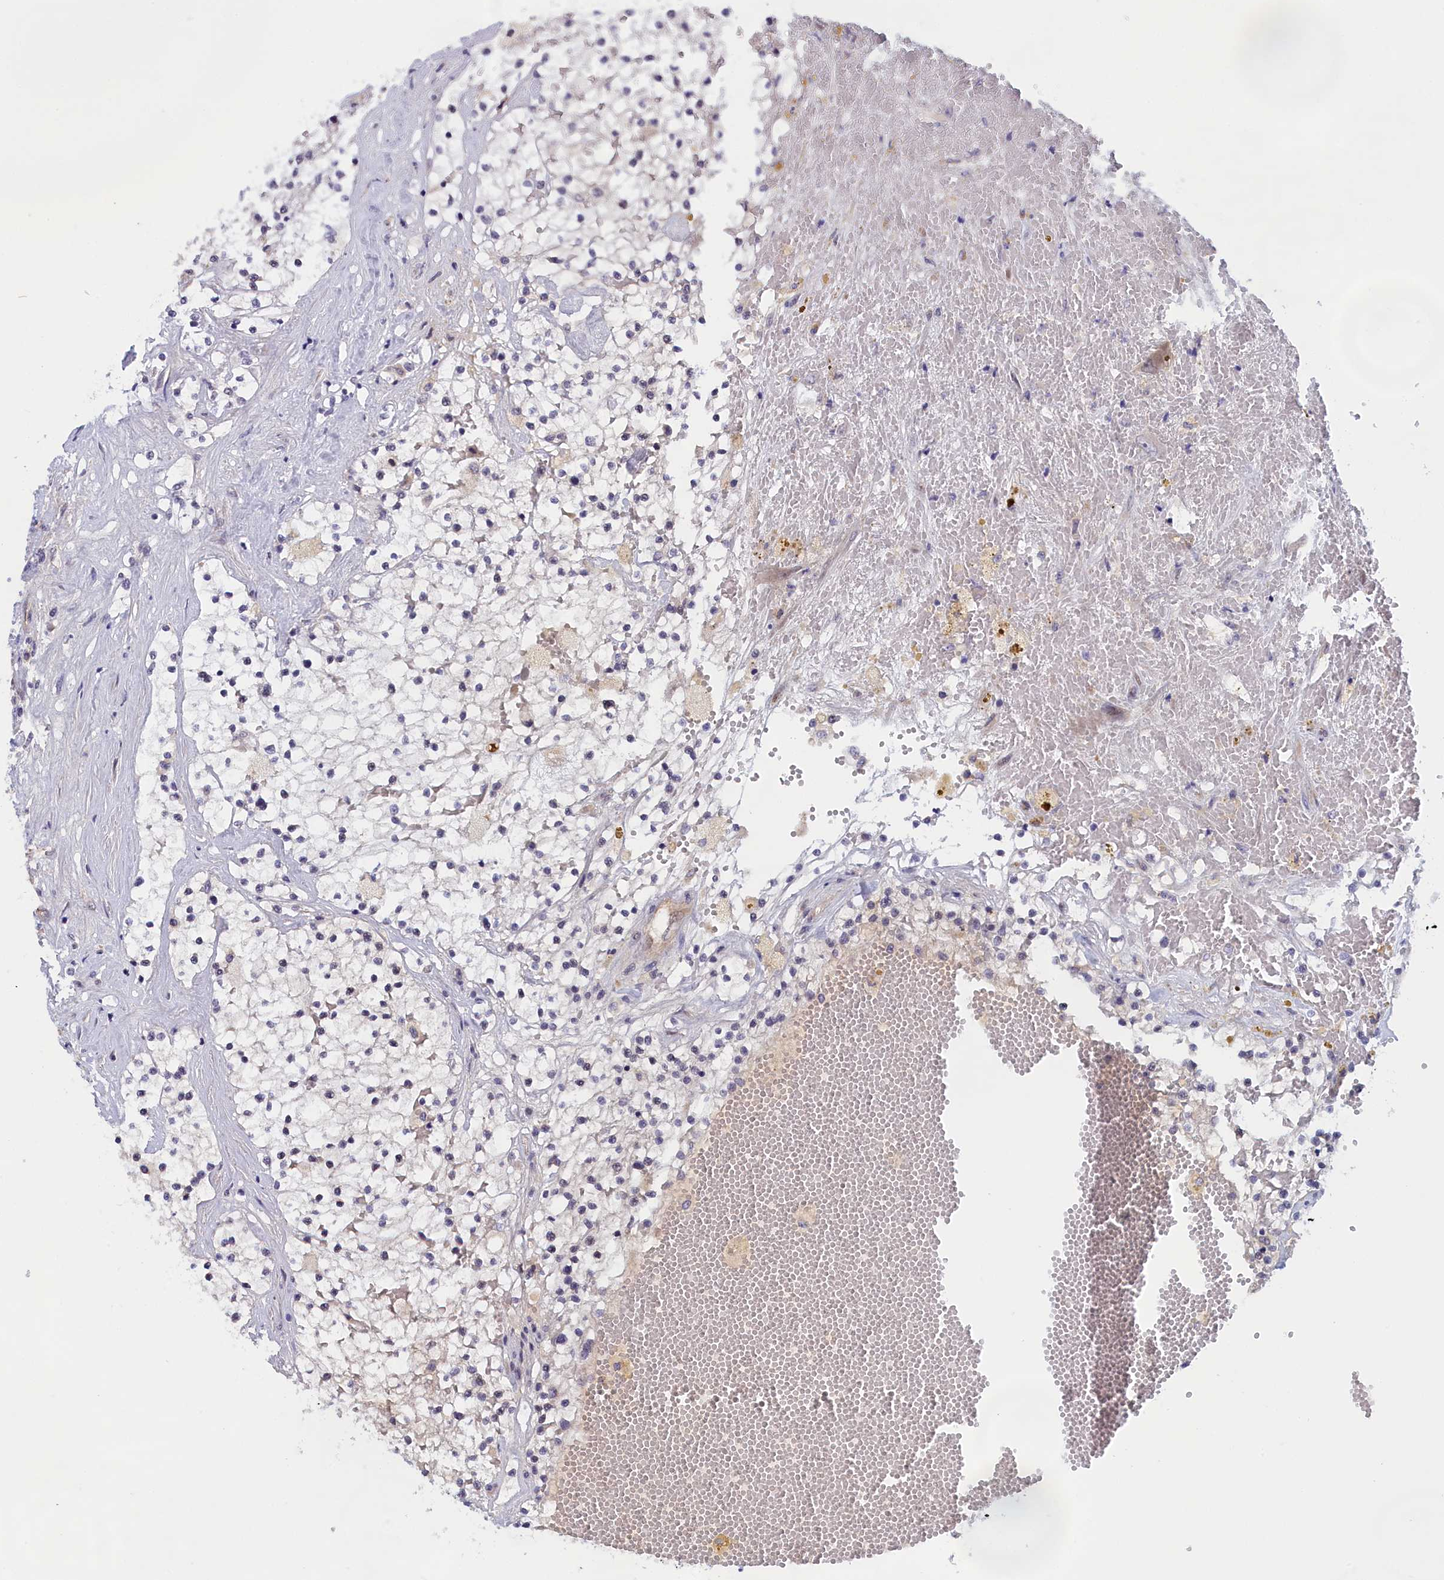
{"staining": {"intensity": "negative", "quantity": "none", "location": "none"}, "tissue": "renal cancer", "cell_type": "Tumor cells", "image_type": "cancer", "snomed": [{"axis": "morphology", "description": "Normal tissue, NOS"}, {"axis": "morphology", "description": "Adenocarcinoma, NOS"}, {"axis": "topography", "description": "Kidney"}], "caption": "An IHC micrograph of renal adenocarcinoma is shown. There is no staining in tumor cells of renal adenocarcinoma.", "gene": "IGFALS", "patient": {"sex": "male", "age": 68}}